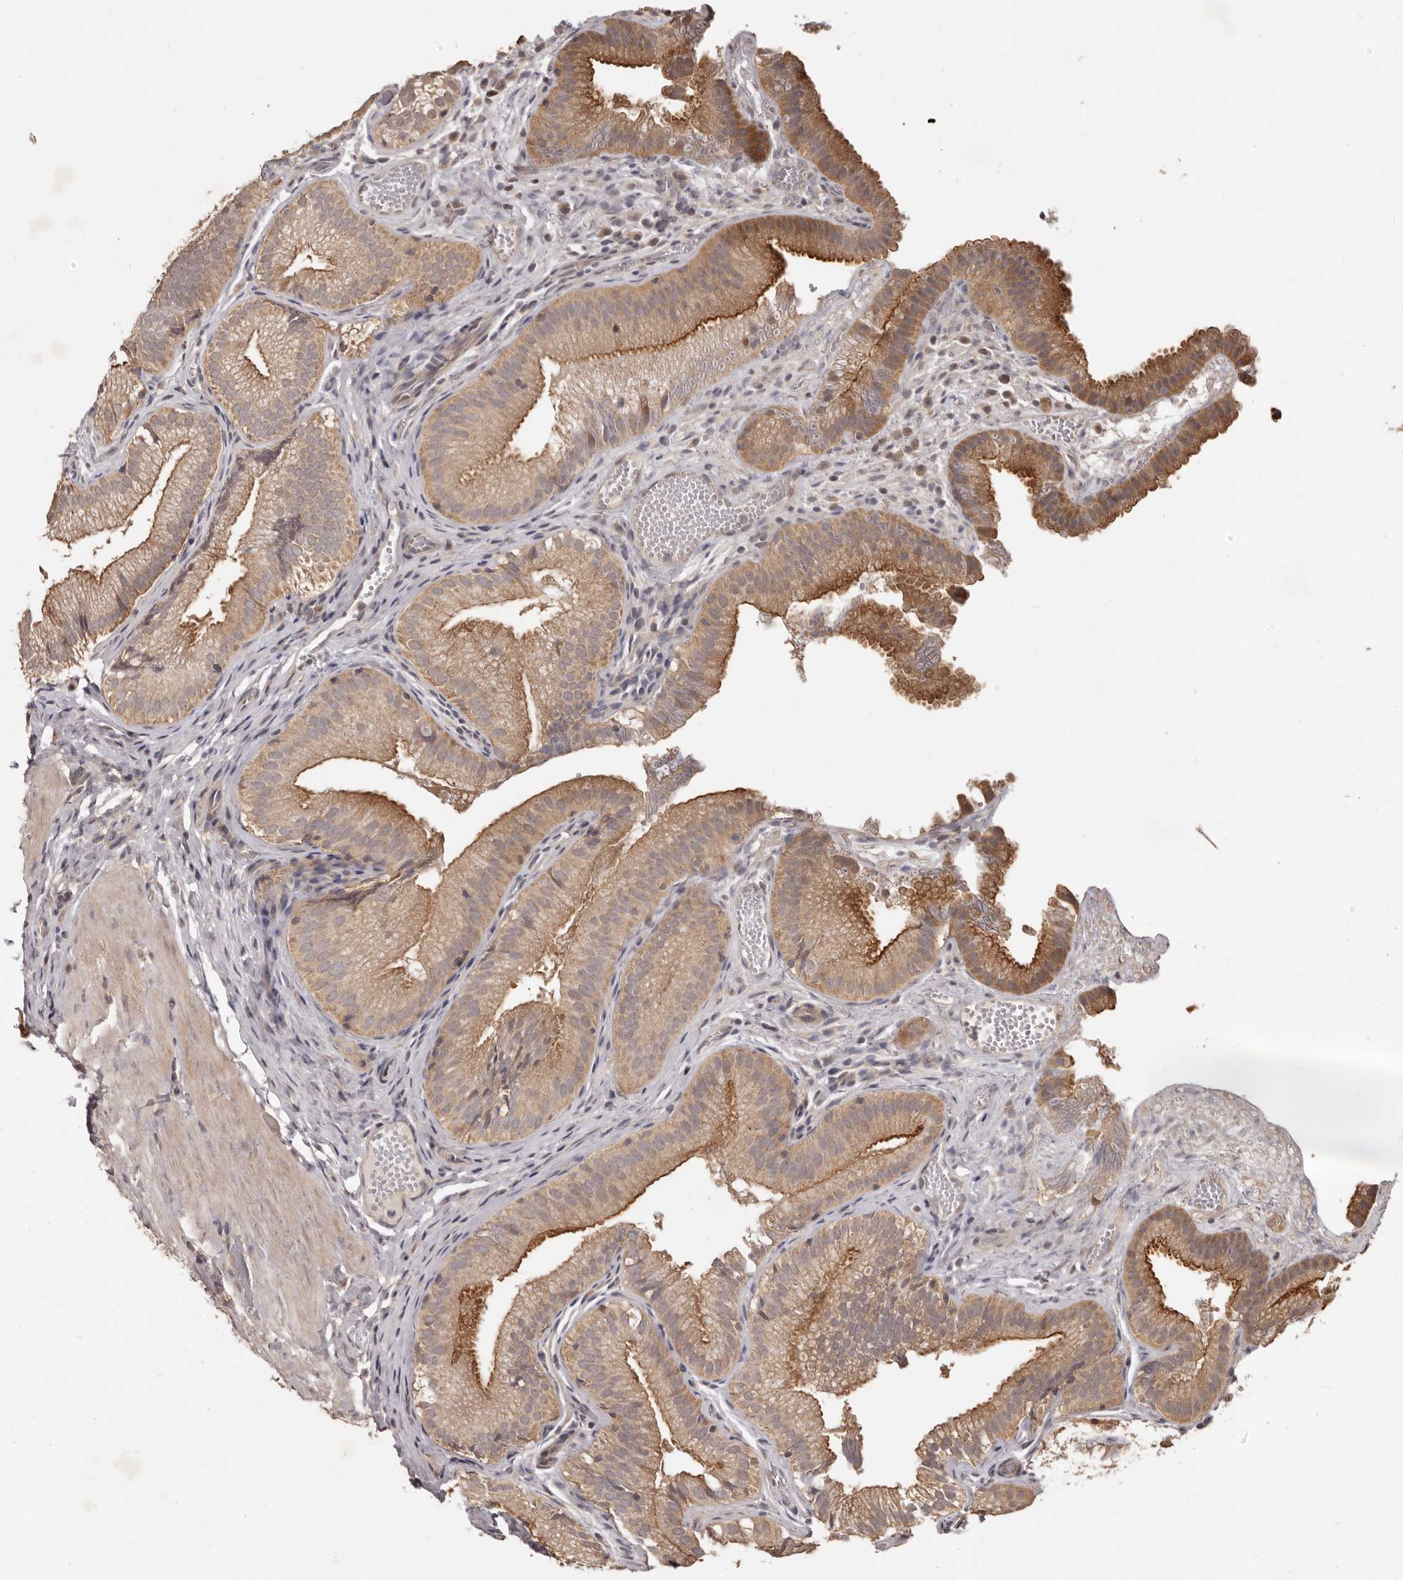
{"staining": {"intensity": "moderate", "quantity": ">75%", "location": "cytoplasmic/membranous"}, "tissue": "gallbladder", "cell_type": "Glandular cells", "image_type": "normal", "snomed": [{"axis": "morphology", "description": "Normal tissue, NOS"}, {"axis": "topography", "description": "Gallbladder"}], "caption": "This is a histology image of immunohistochemistry (IHC) staining of unremarkable gallbladder, which shows moderate staining in the cytoplasmic/membranous of glandular cells.", "gene": "MTO1", "patient": {"sex": "female", "age": 30}}